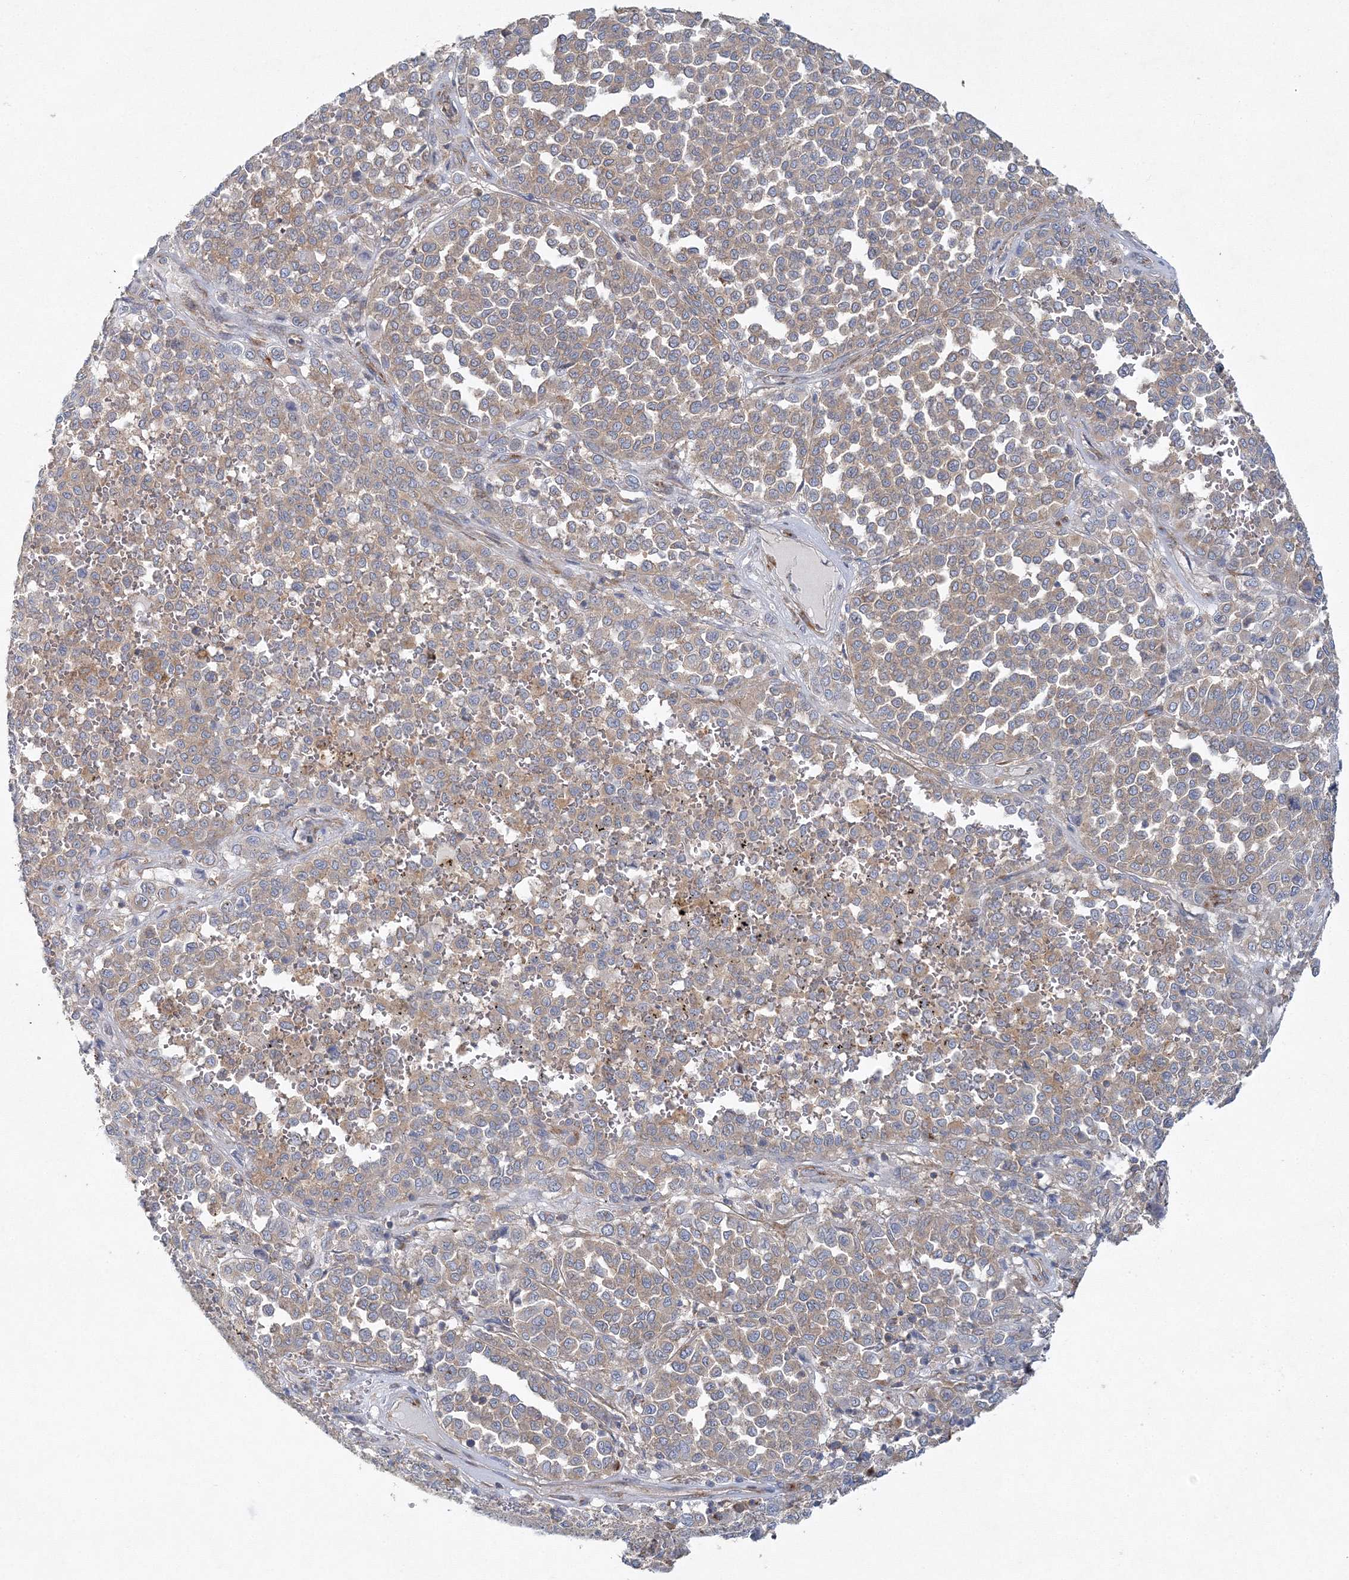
{"staining": {"intensity": "weak", "quantity": ">75%", "location": "cytoplasmic/membranous"}, "tissue": "melanoma", "cell_type": "Tumor cells", "image_type": "cancer", "snomed": [{"axis": "morphology", "description": "Malignant melanoma, Metastatic site"}, {"axis": "topography", "description": "Pancreas"}], "caption": "Human malignant melanoma (metastatic site) stained with a brown dye exhibits weak cytoplasmic/membranous positive expression in about >75% of tumor cells.", "gene": "SEC23IP", "patient": {"sex": "female", "age": 30}}